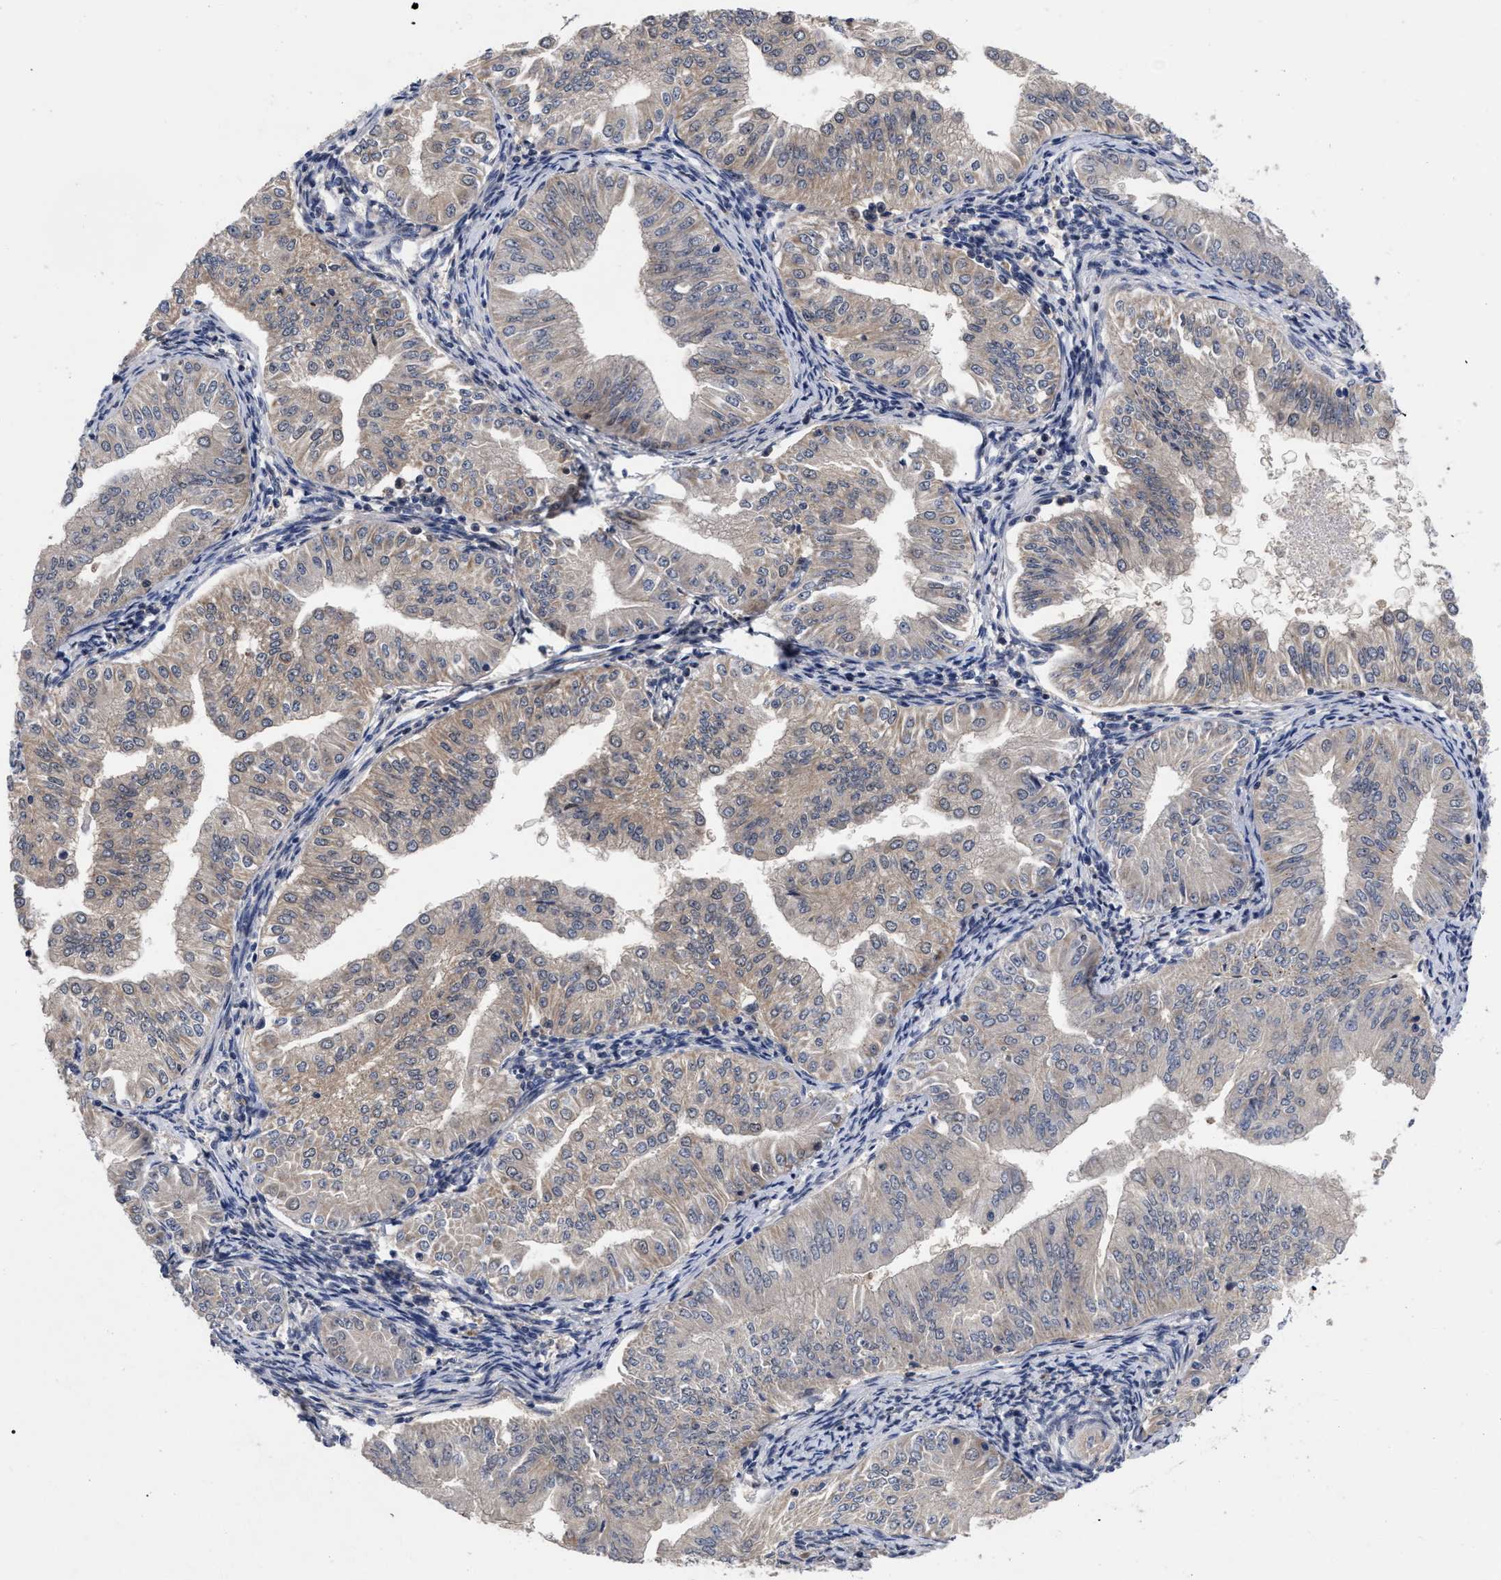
{"staining": {"intensity": "weak", "quantity": "25%-75%", "location": "cytoplasmic/membranous"}, "tissue": "endometrial cancer", "cell_type": "Tumor cells", "image_type": "cancer", "snomed": [{"axis": "morphology", "description": "Normal tissue, NOS"}, {"axis": "morphology", "description": "Adenocarcinoma, NOS"}, {"axis": "topography", "description": "Endometrium"}], "caption": "Tumor cells display low levels of weak cytoplasmic/membranous expression in about 25%-75% of cells in endometrial adenocarcinoma.", "gene": "CCN5", "patient": {"sex": "female", "age": 53}}